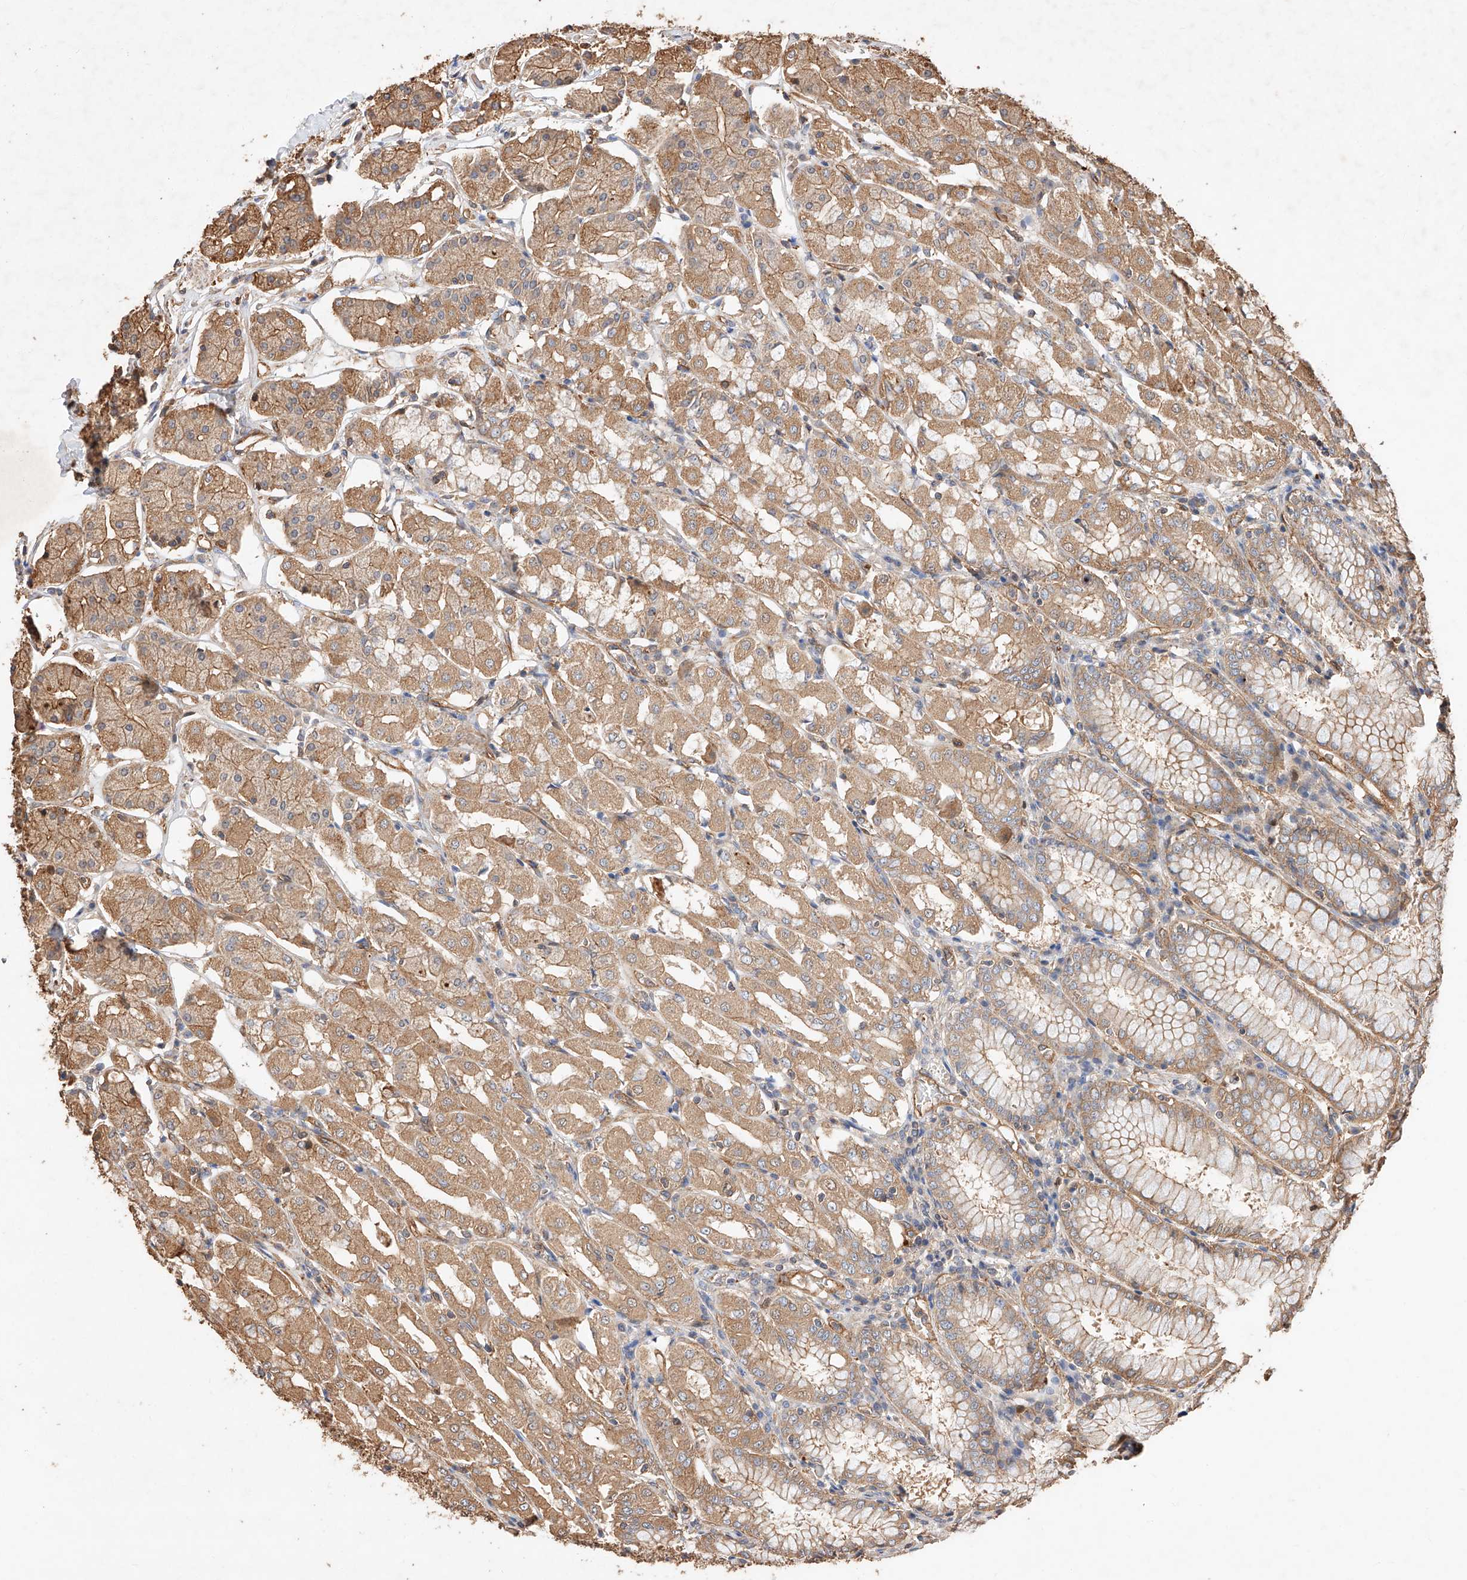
{"staining": {"intensity": "moderate", "quantity": ">75%", "location": "cytoplasmic/membranous"}, "tissue": "stomach", "cell_type": "Glandular cells", "image_type": "normal", "snomed": [{"axis": "morphology", "description": "Normal tissue, NOS"}, {"axis": "topography", "description": "Stomach, lower"}], "caption": "Immunohistochemistry of unremarkable human stomach displays medium levels of moderate cytoplasmic/membranous expression in approximately >75% of glandular cells. The staining is performed using DAB (3,3'-diaminobenzidine) brown chromogen to label protein expression. The nuclei are counter-stained blue using hematoxylin.", "gene": "GHDC", "patient": {"sex": "female", "age": 56}}